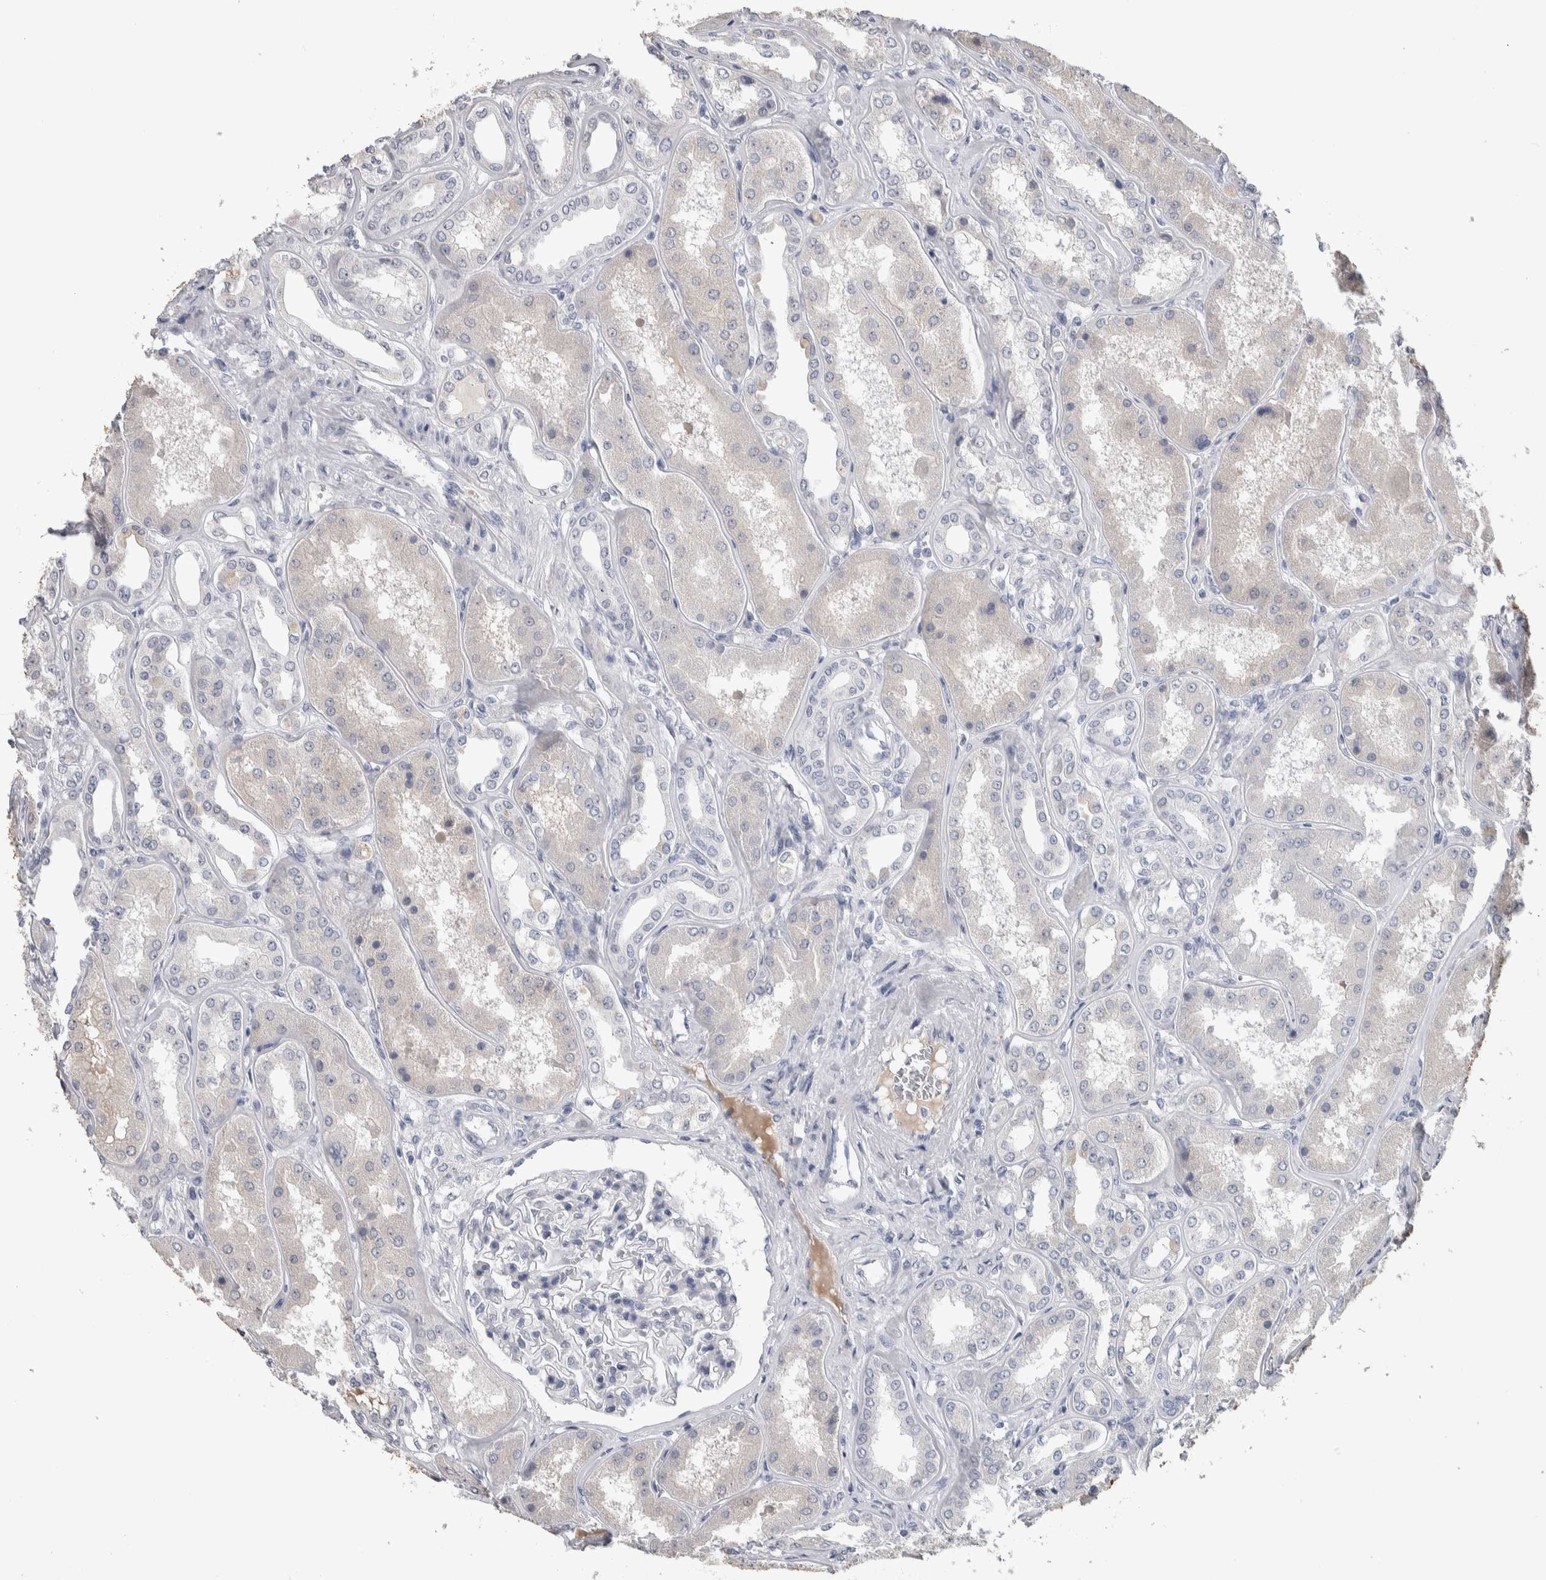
{"staining": {"intensity": "negative", "quantity": "none", "location": "none"}, "tissue": "kidney", "cell_type": "Cells in glomeruli", "image_type": "normal", "snomed": [{"axis": "morphology", "description": "Normal tissue, NOS"}, {"axis": "topography", "description": "Kidney"}], "caption": "DAB immunohistochemical staining of normal human kidney reveals no significant positivity in cells in glomeruli.", "gene": "TMEM102", "patient": {"sex": "female", "age": 56}}